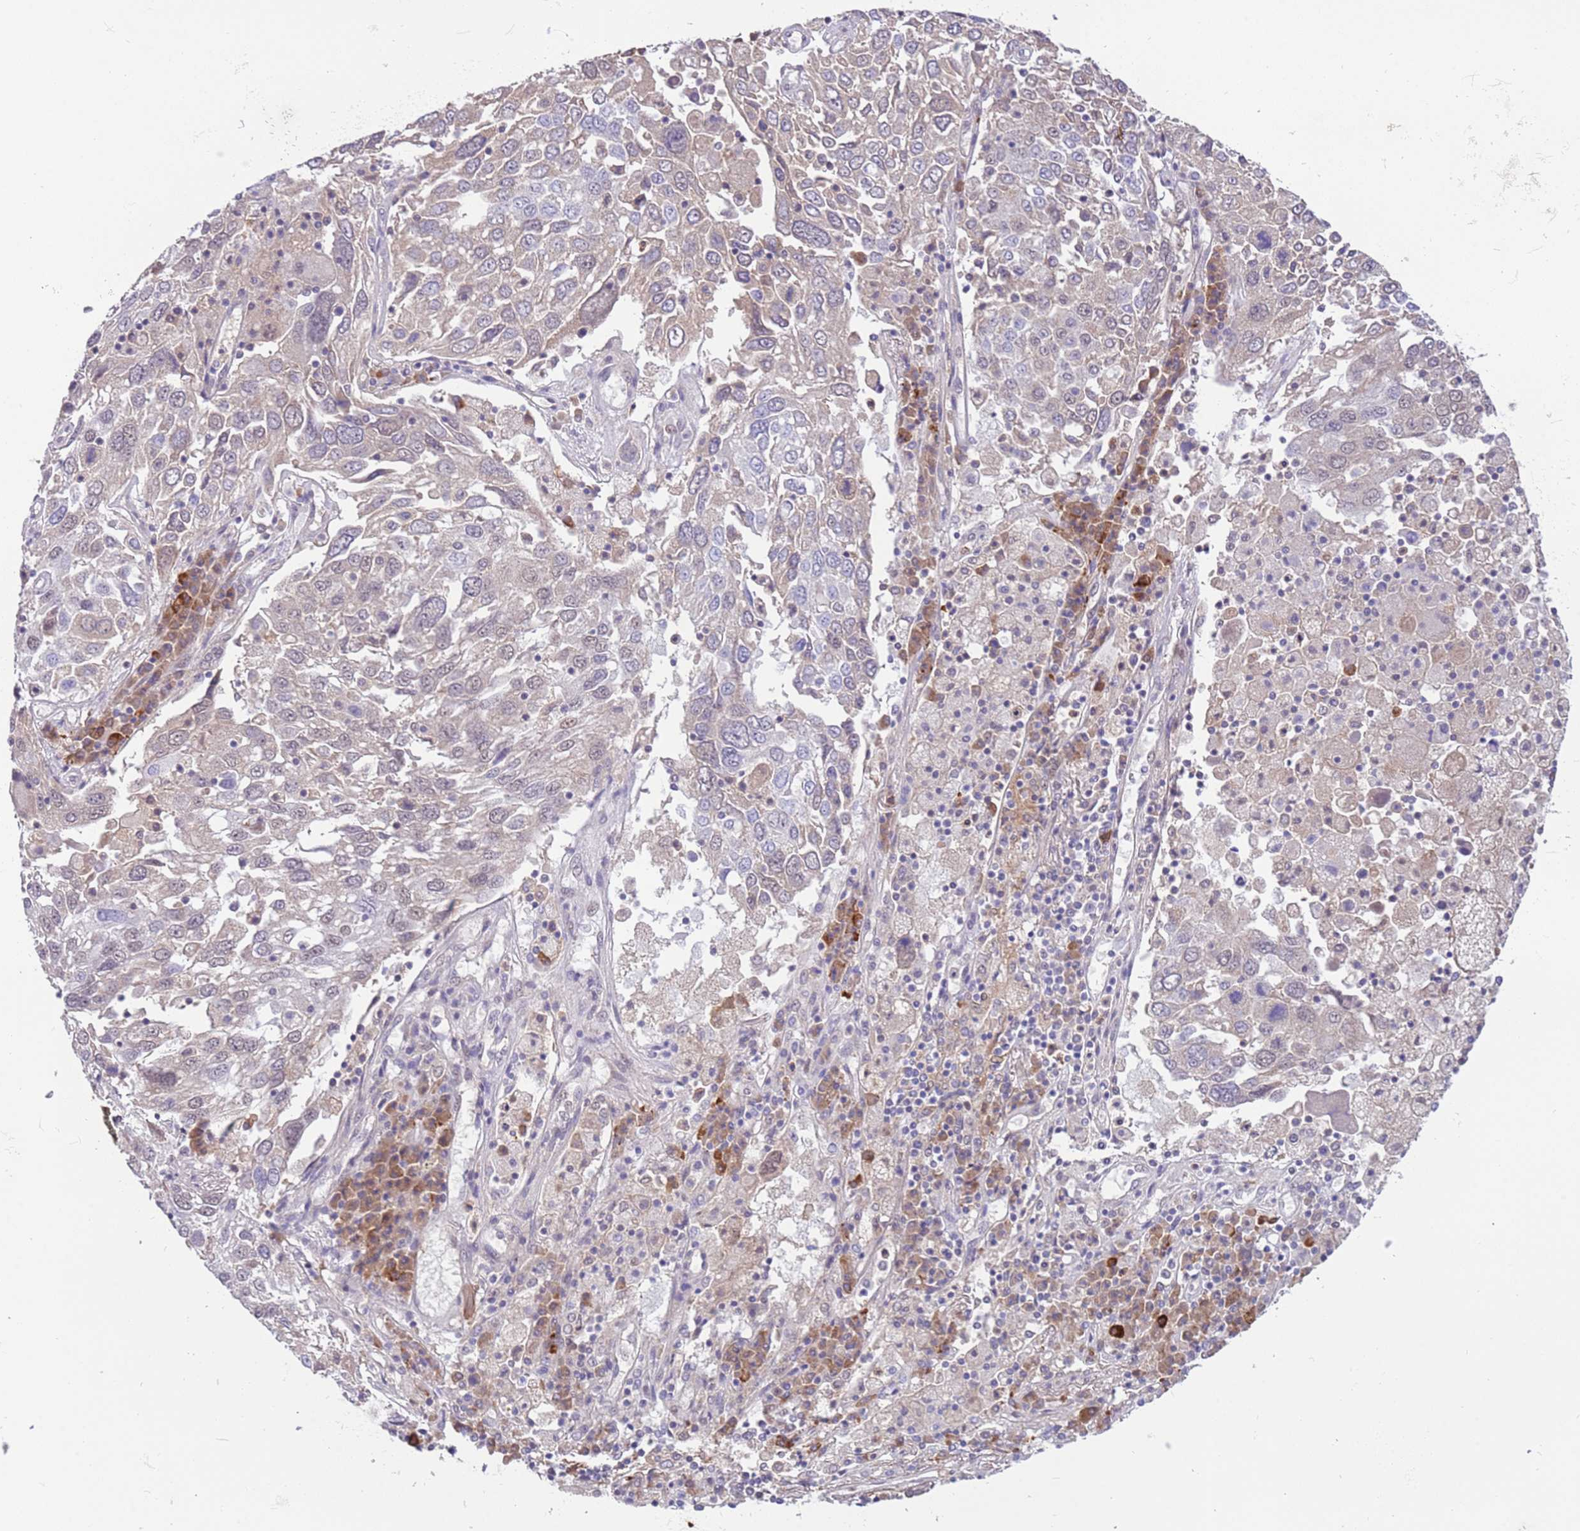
{"staining": {"intensity": "negative", "quantity": "none", "location": "none"}, "tissue": "lung cancer", "cell_type": "Tumor cells", "image_type": "cancer", "snomed": [{"axis": "morphology", "description": "Squamous cell carcinoma, NOS"}, {"axis": "topography", "description": "Lung"}], "caption": "Lung squamous cell carcinoma was stained to show a protein in brown. There is no significant expression in tumor cells. (Immunohistochemistry (ihc), brightfield microscopy, high magnification).", "gene": "MAGEF1", "patient": {"sex": "male", "age": 65}}